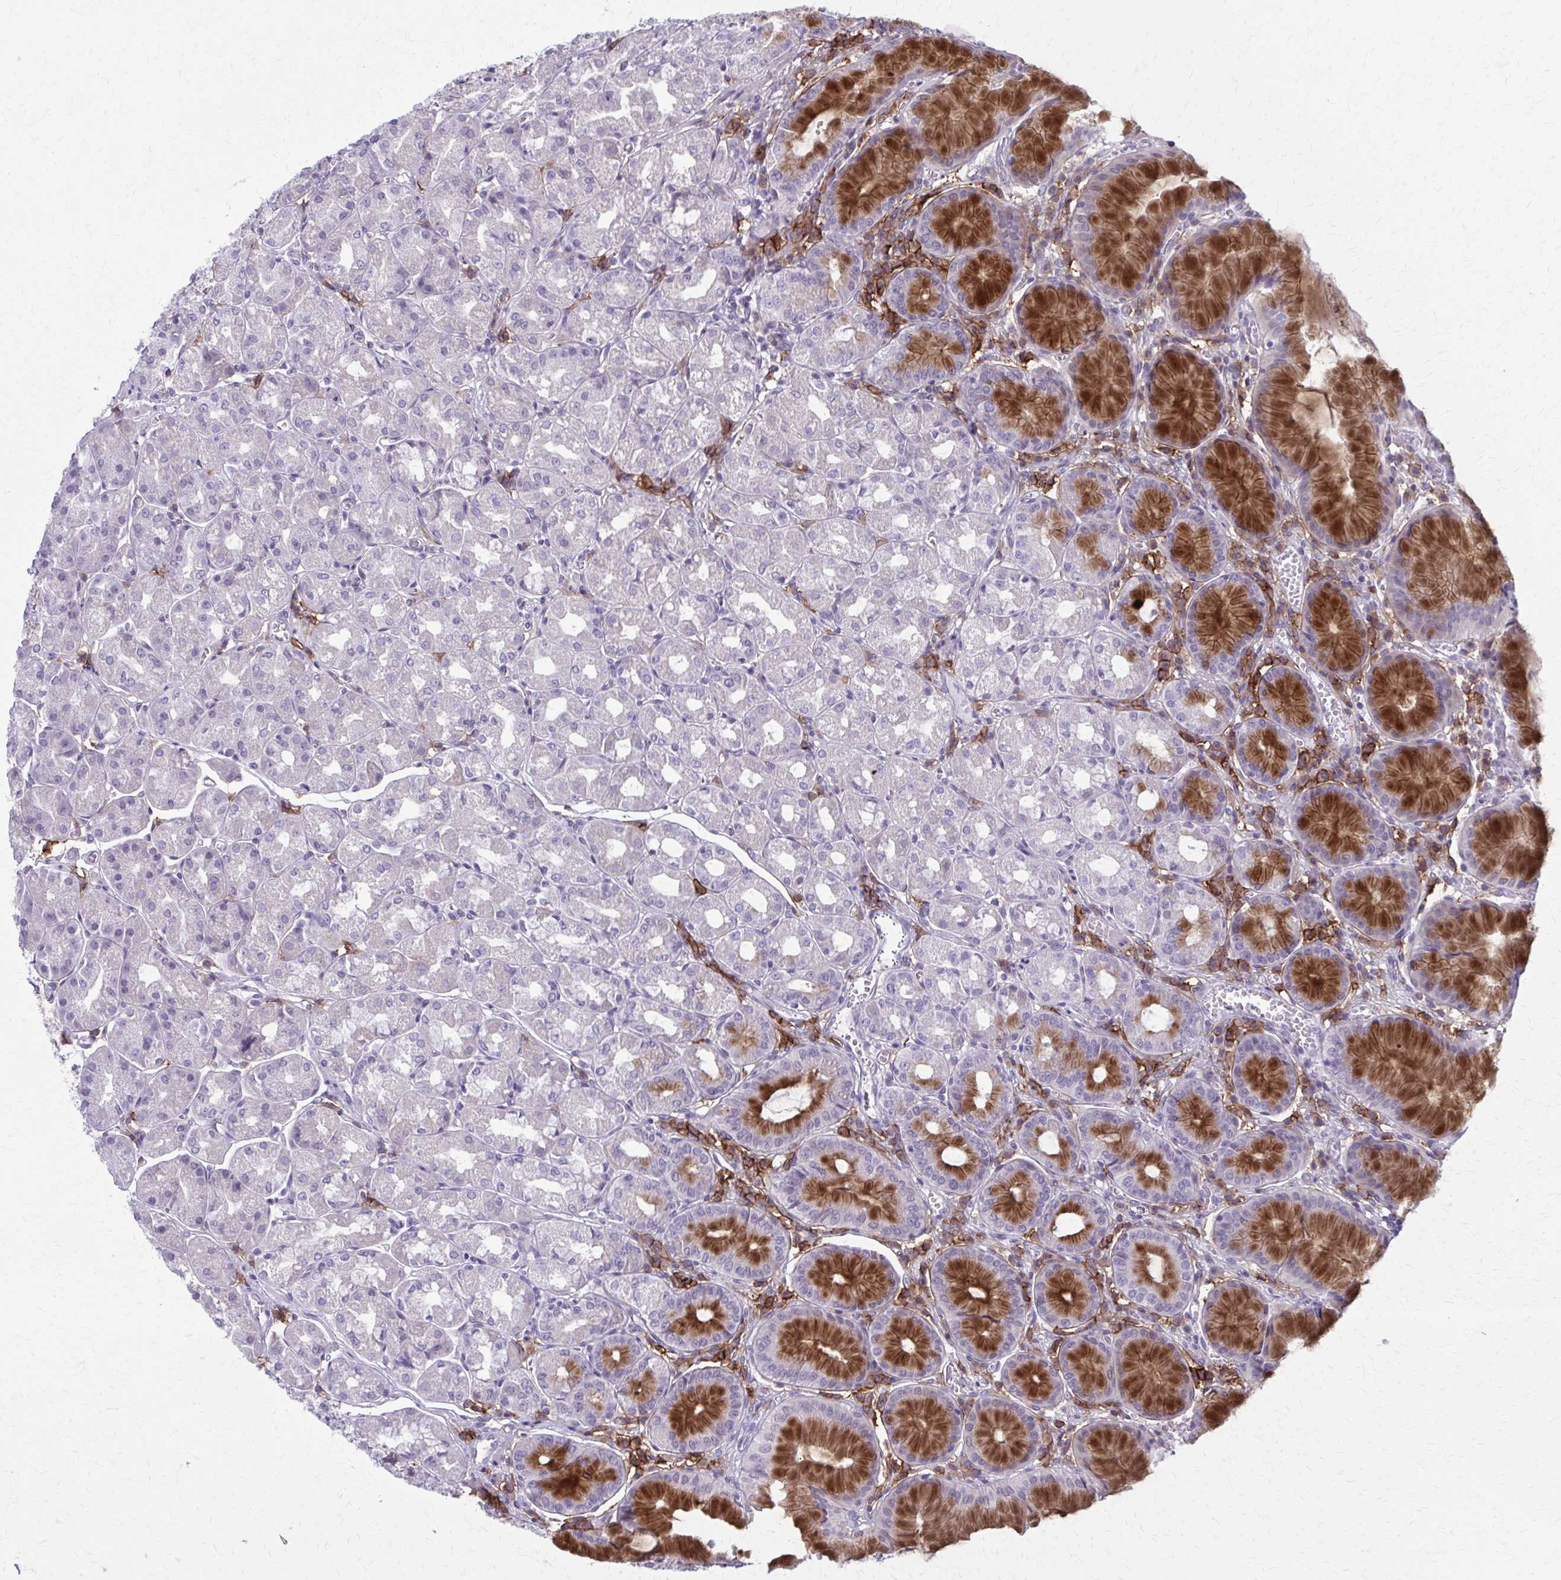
{"staining": {"intensity": "strong", "quantity": "25%-75%", "location": "cytoplasmic/membranous"}, "tissue": "stomach", "cell_type": "Glandular cells", "image_type": "normal", "snomed": [{"axis": "morphology", "description": "Normal tissue, NOS"}, {"axis": "topography", "description": "Stomach"}], "caption": "Human stomach stained for a protein (brown) shows strong cytoplasmic/membranous positive staining in about 25%-75% of glandular cells.", "gene": "CD38", "patient": {"sex": "male", "age": 55}}